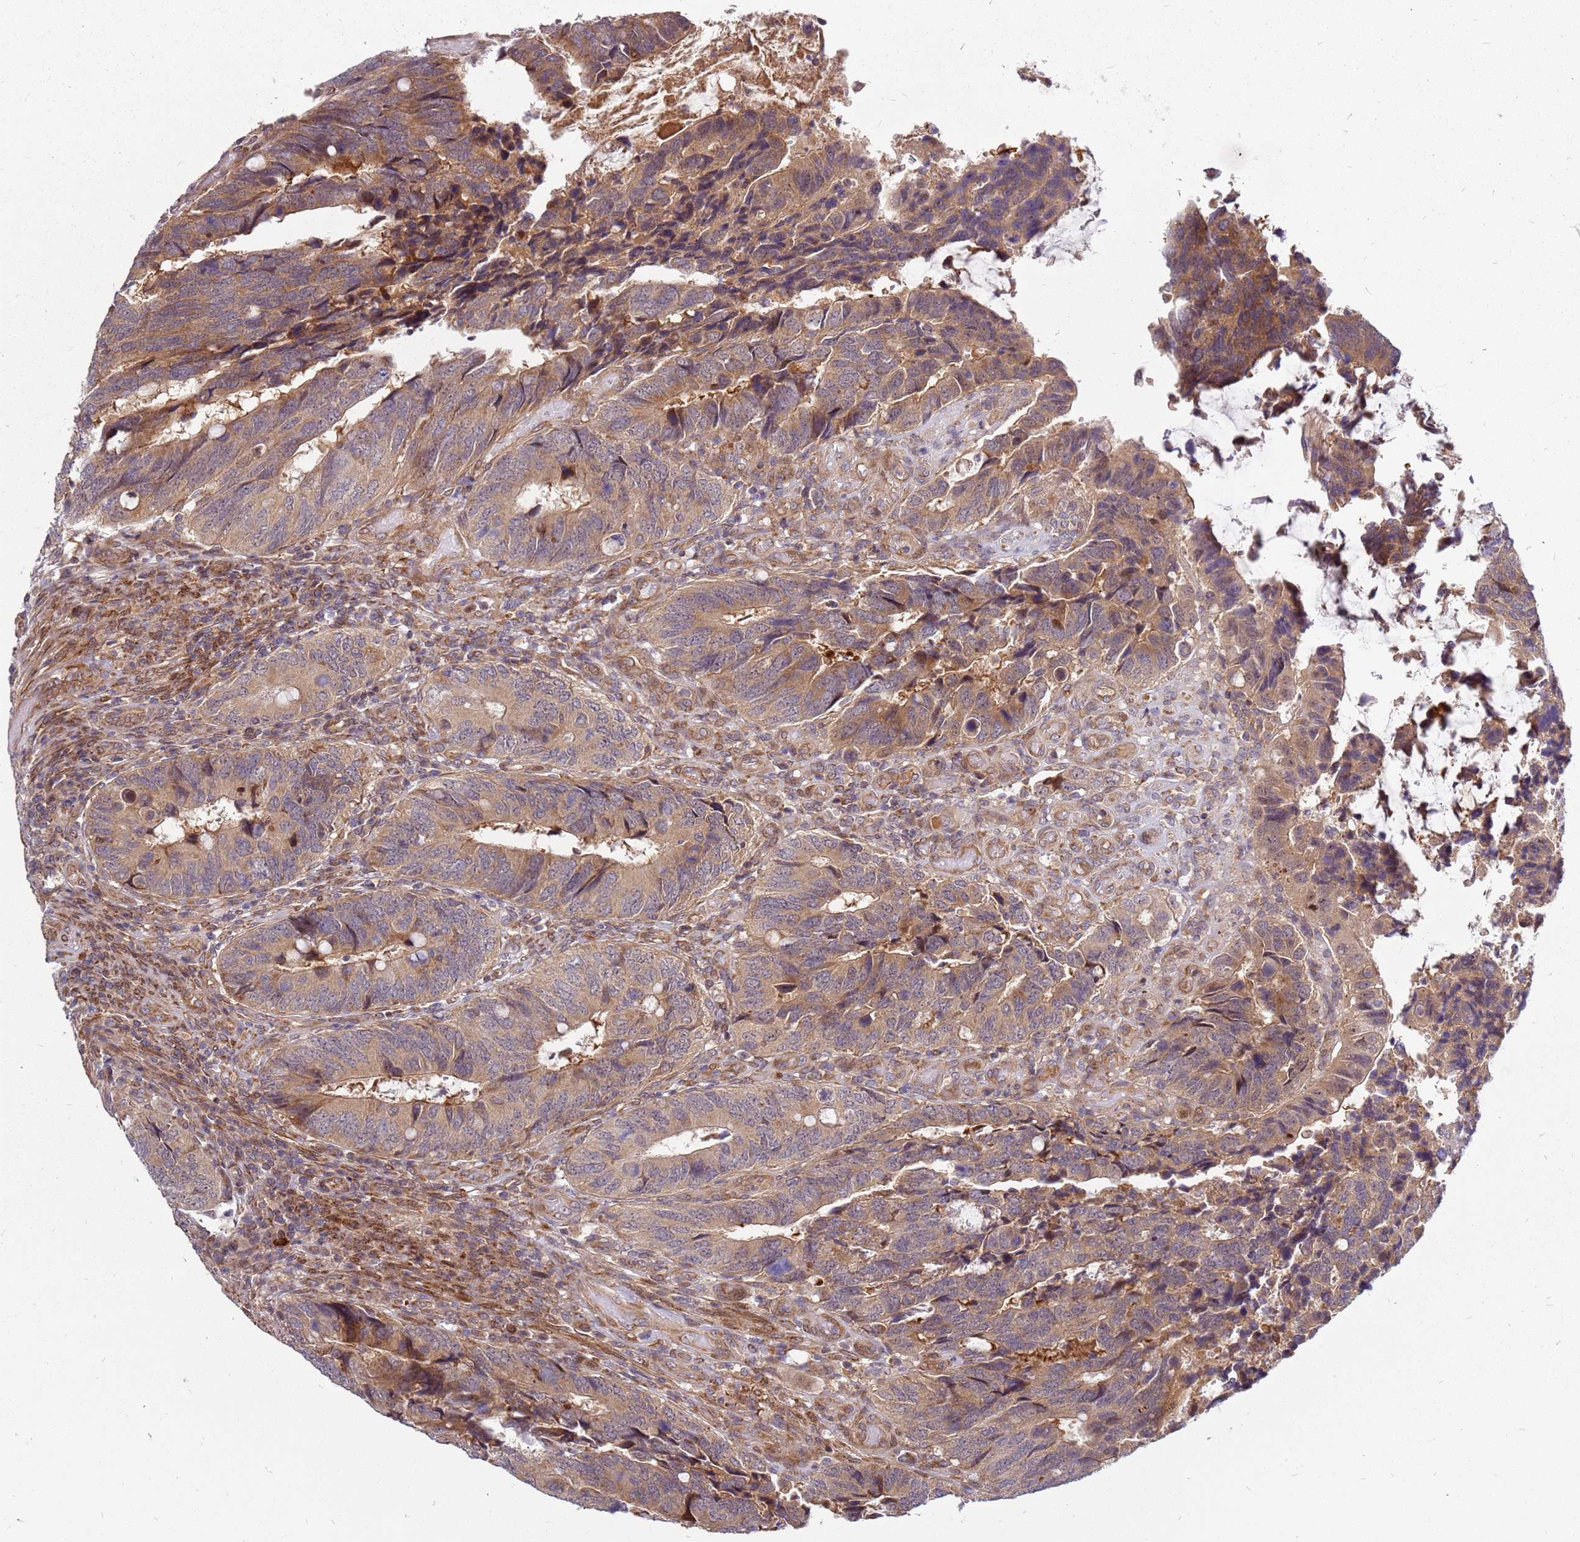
{"staining": {"intensity": "moderate", "quantity": ">75%", "location": "cytoplasmic/membranous"}, "tissue": "colorectal cancer", "cell_type": "Tumor cells", "image_type": "cancer", "snomed": [{"axis": "morphology", "description": "Adenocarcinoma, NOS"}, {"axis": "topography", "description": "Colon"}], "caption": "The photomicrograph exhibits staining of colorectal adenocarcinoma, revealing moderate cytoplasmic/membranous protein expression (brown color) within tumor cells.", "gene": "CCDC159", "patient": {"sex": "male", "age": 87}}